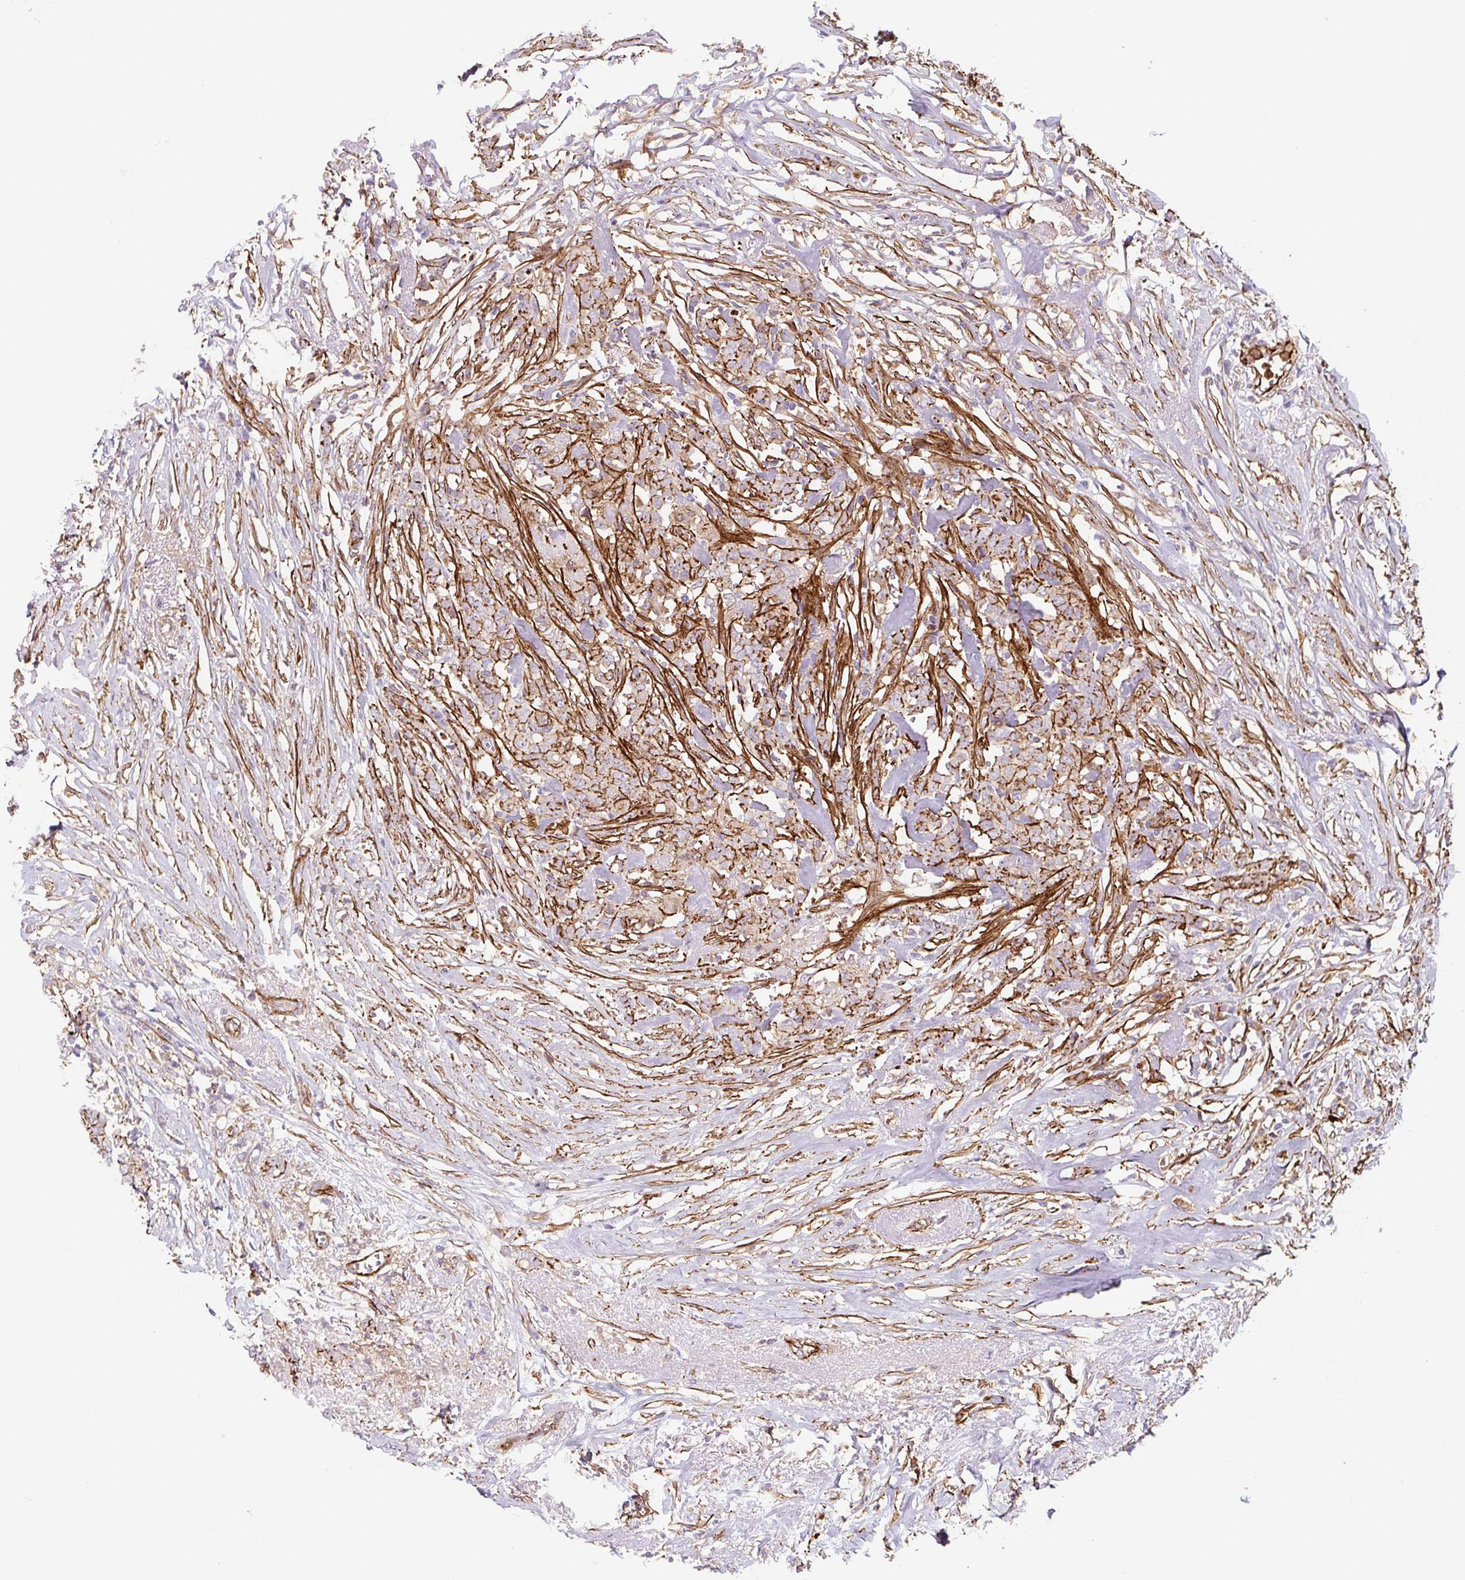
{"staining": {"intensity": "weak", "quantity": ">75%", "location": "cytoplasmic/membranous"}, "tissue": "breast cancer", "cell_type": "Tumor cells", "image_type": "cancer", "snomed": [{"axis": "morphology", "description": "Lobular carcinoma"}, {"axis": "topography", "description": "Breast"}], "caption": "The image exhibits a brown stain indicating the presence of a protein in the cytoplasmic/membranous of tumor cells in lobular carcinoma (breast).", "gene": "DHFR2", "patient": {"sex": "female", "age": 91}}